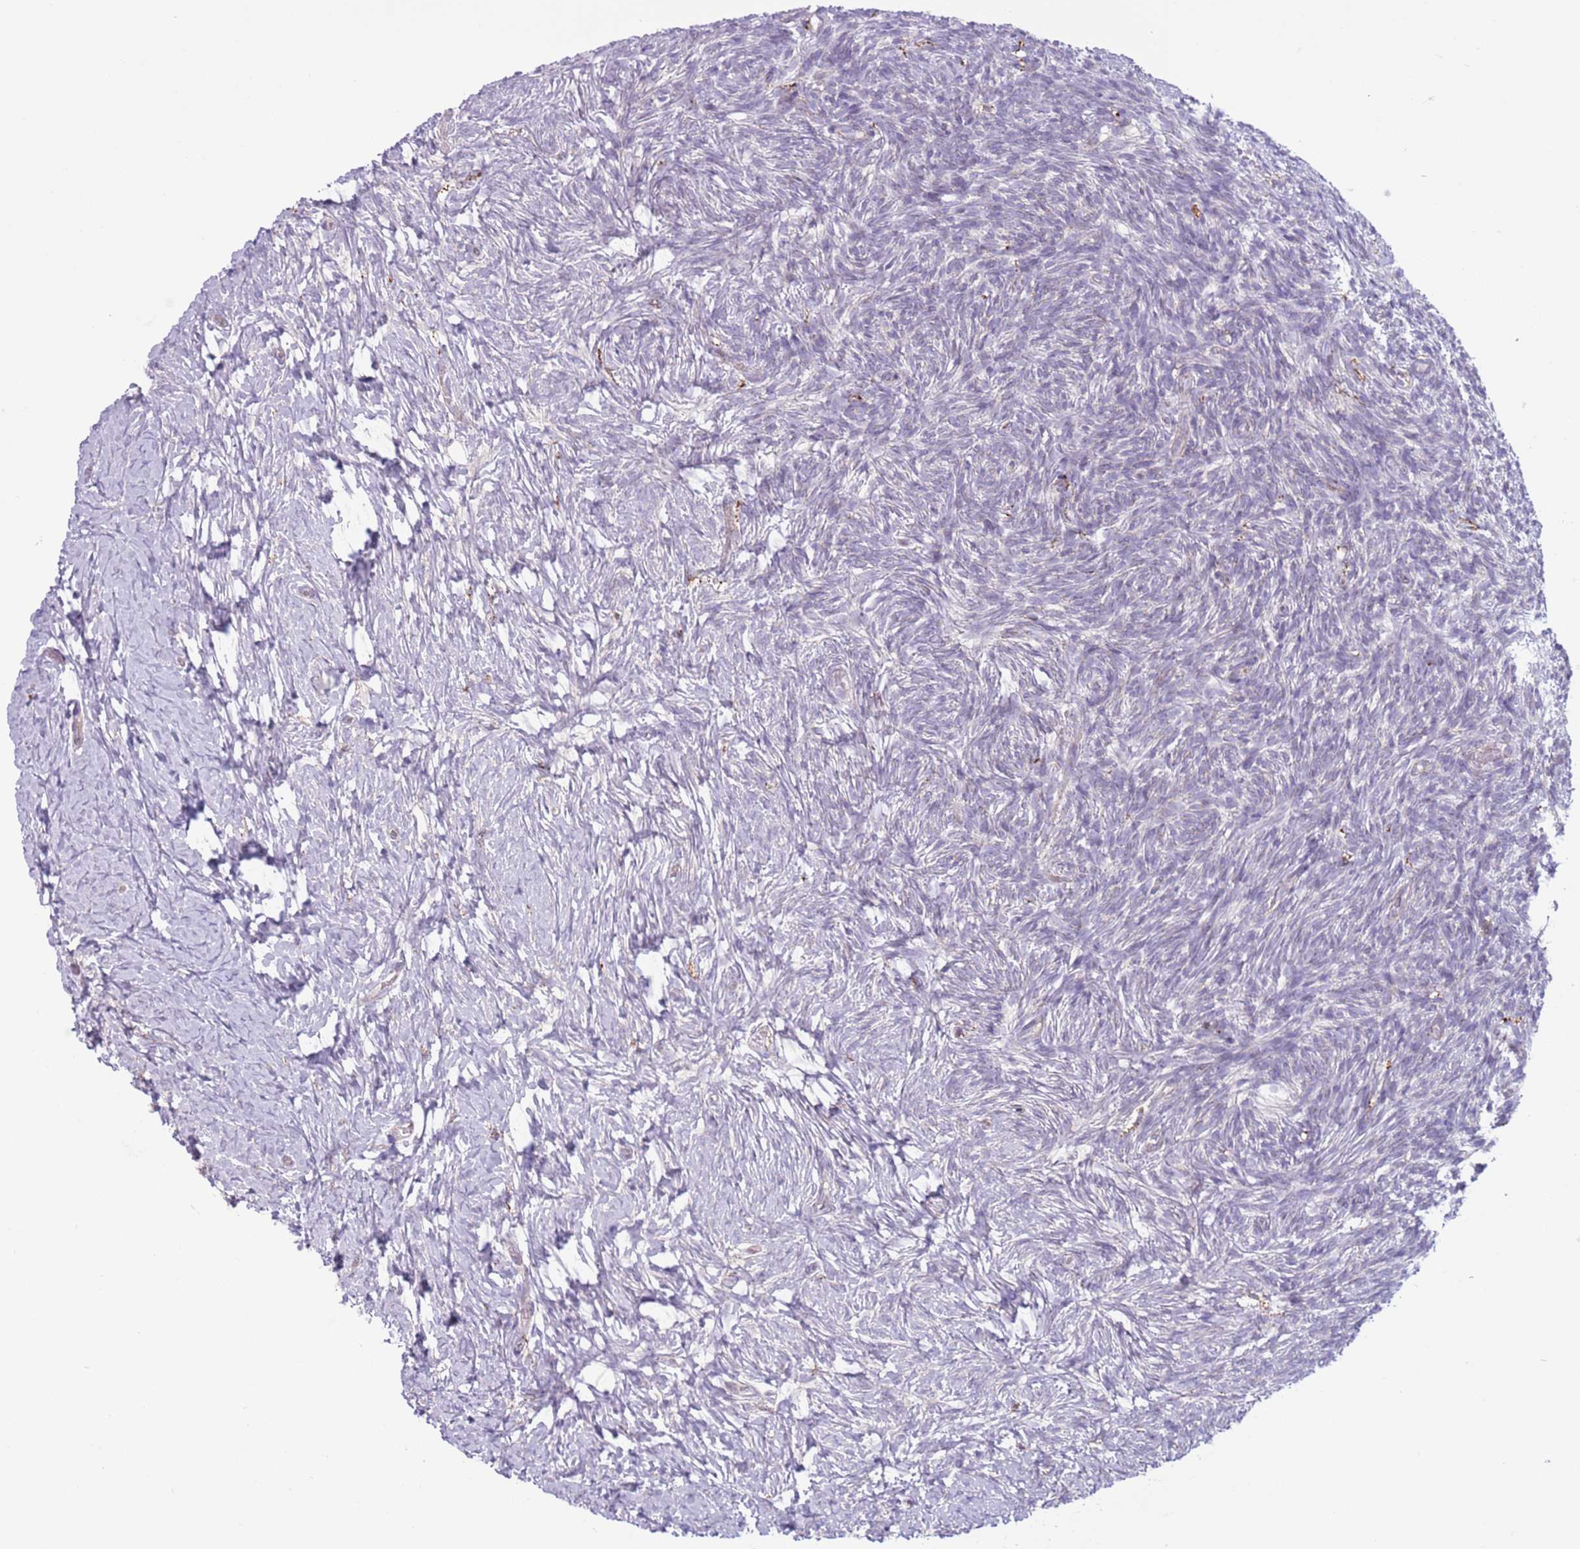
{"staining": {"intensity": "negative", "quantity": "none", "location": "none"}, "tissue": "ovary", "cell_type": "Ovarian stroma cells", "image_type": "normal", "snomed": [{"axis": "morphology", "description": "Normal tissue, NOS"}, {"axis": "topography", "description": "Ovary"}], "caption": "The histopathology image shows no significant staining in ovarian stroma cells of ovary. (Immunohistochemistry (ihc), brightfield microscopy, high magnification).", "gene": "SNX6", "patient": {"sex": "female", "age": 39}}